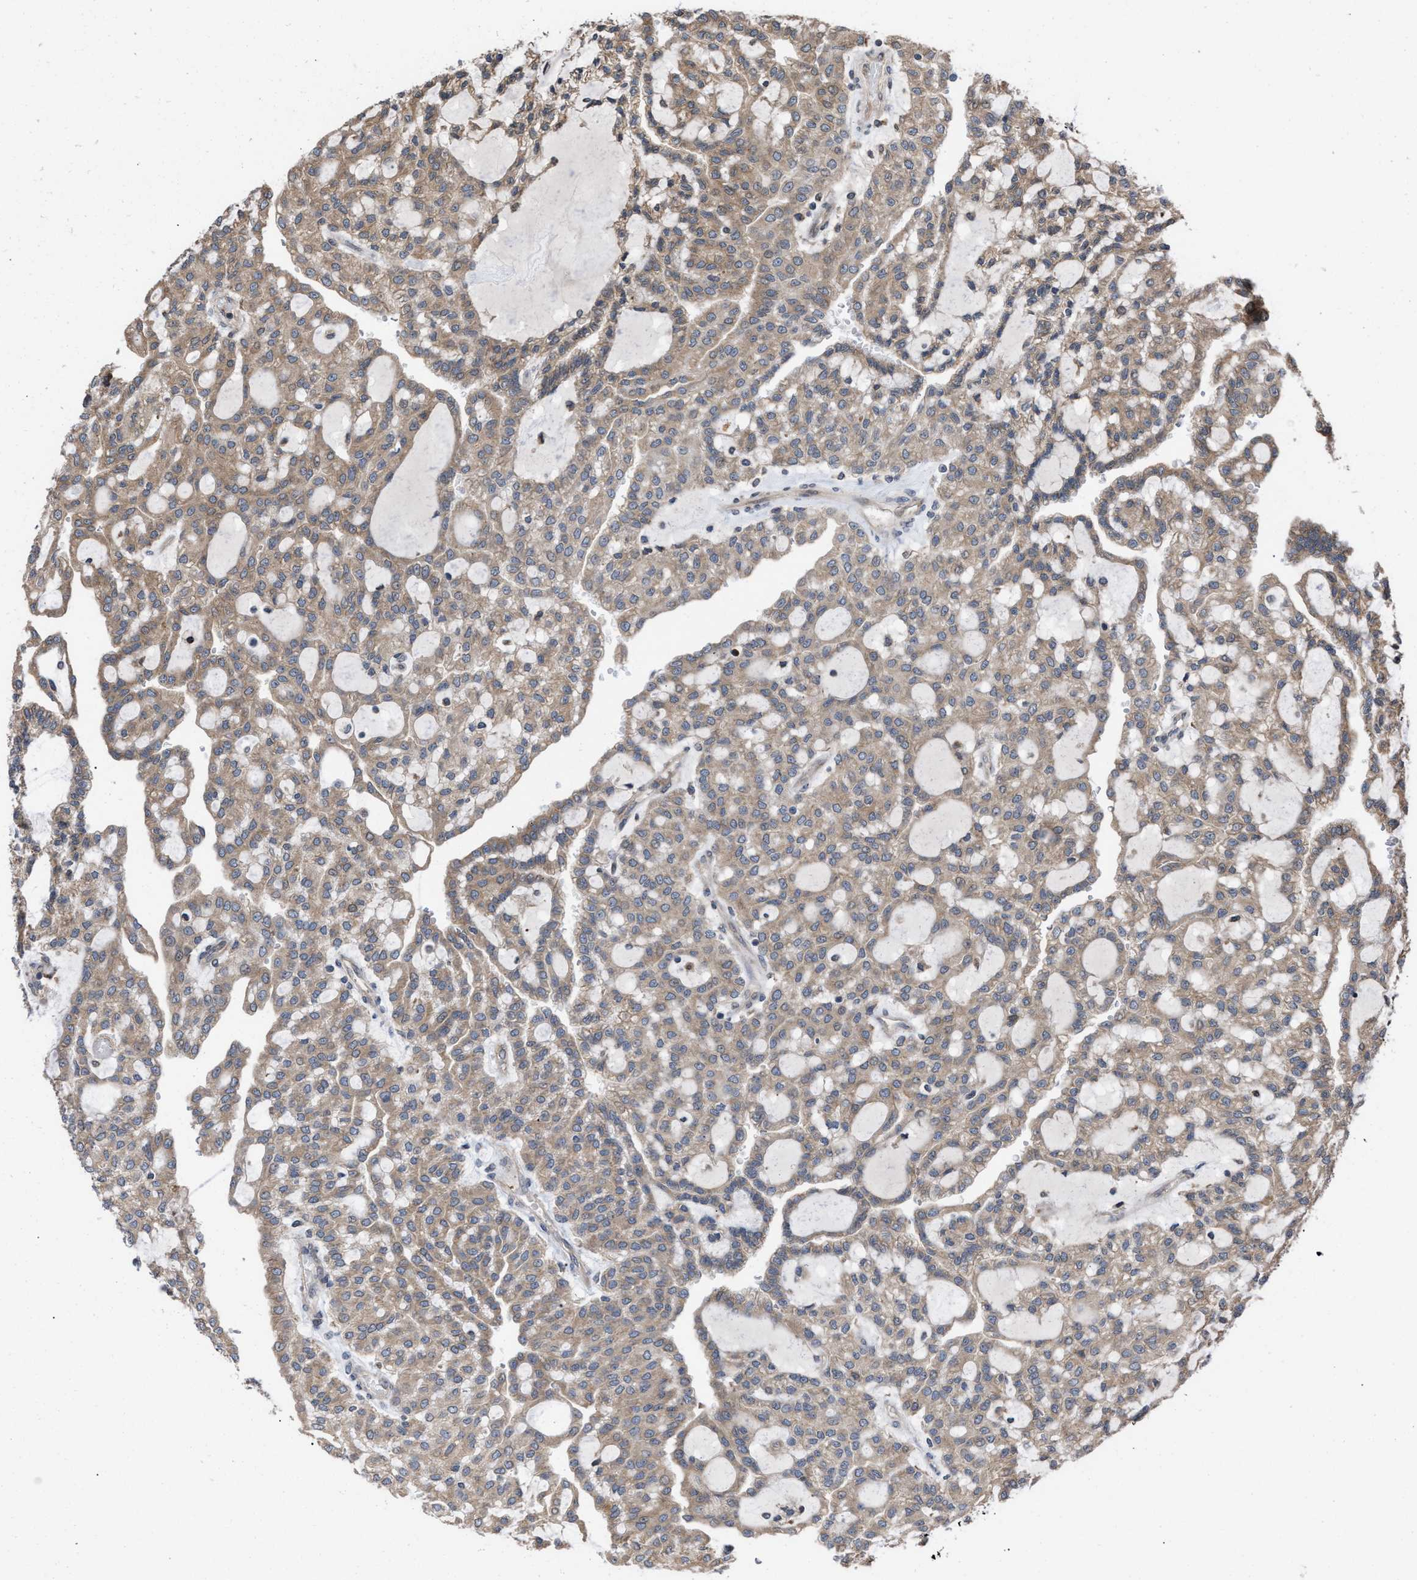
{"staining": {"intensity": "weak", "quantity": ">75%", "location": "cytoplasmic/membranous"}, "tissue": "renal cancer", "cell_type": "Tumor cells", "image_type": "cancer", "snomed": [{"axis": "morphology", "description": "Adenocarcinoma, NOS"}, {"axis": "topography", "description": "Kidney"}], "caption": "Immunohistochemical staining of human adenocarcinoma (renal) displays weak cytoplasmic/membranous protein positivity in approximately >75% of tumor cells.", "gene": "TP53BP2", "patient": {"sex": "male", "age": 63}}